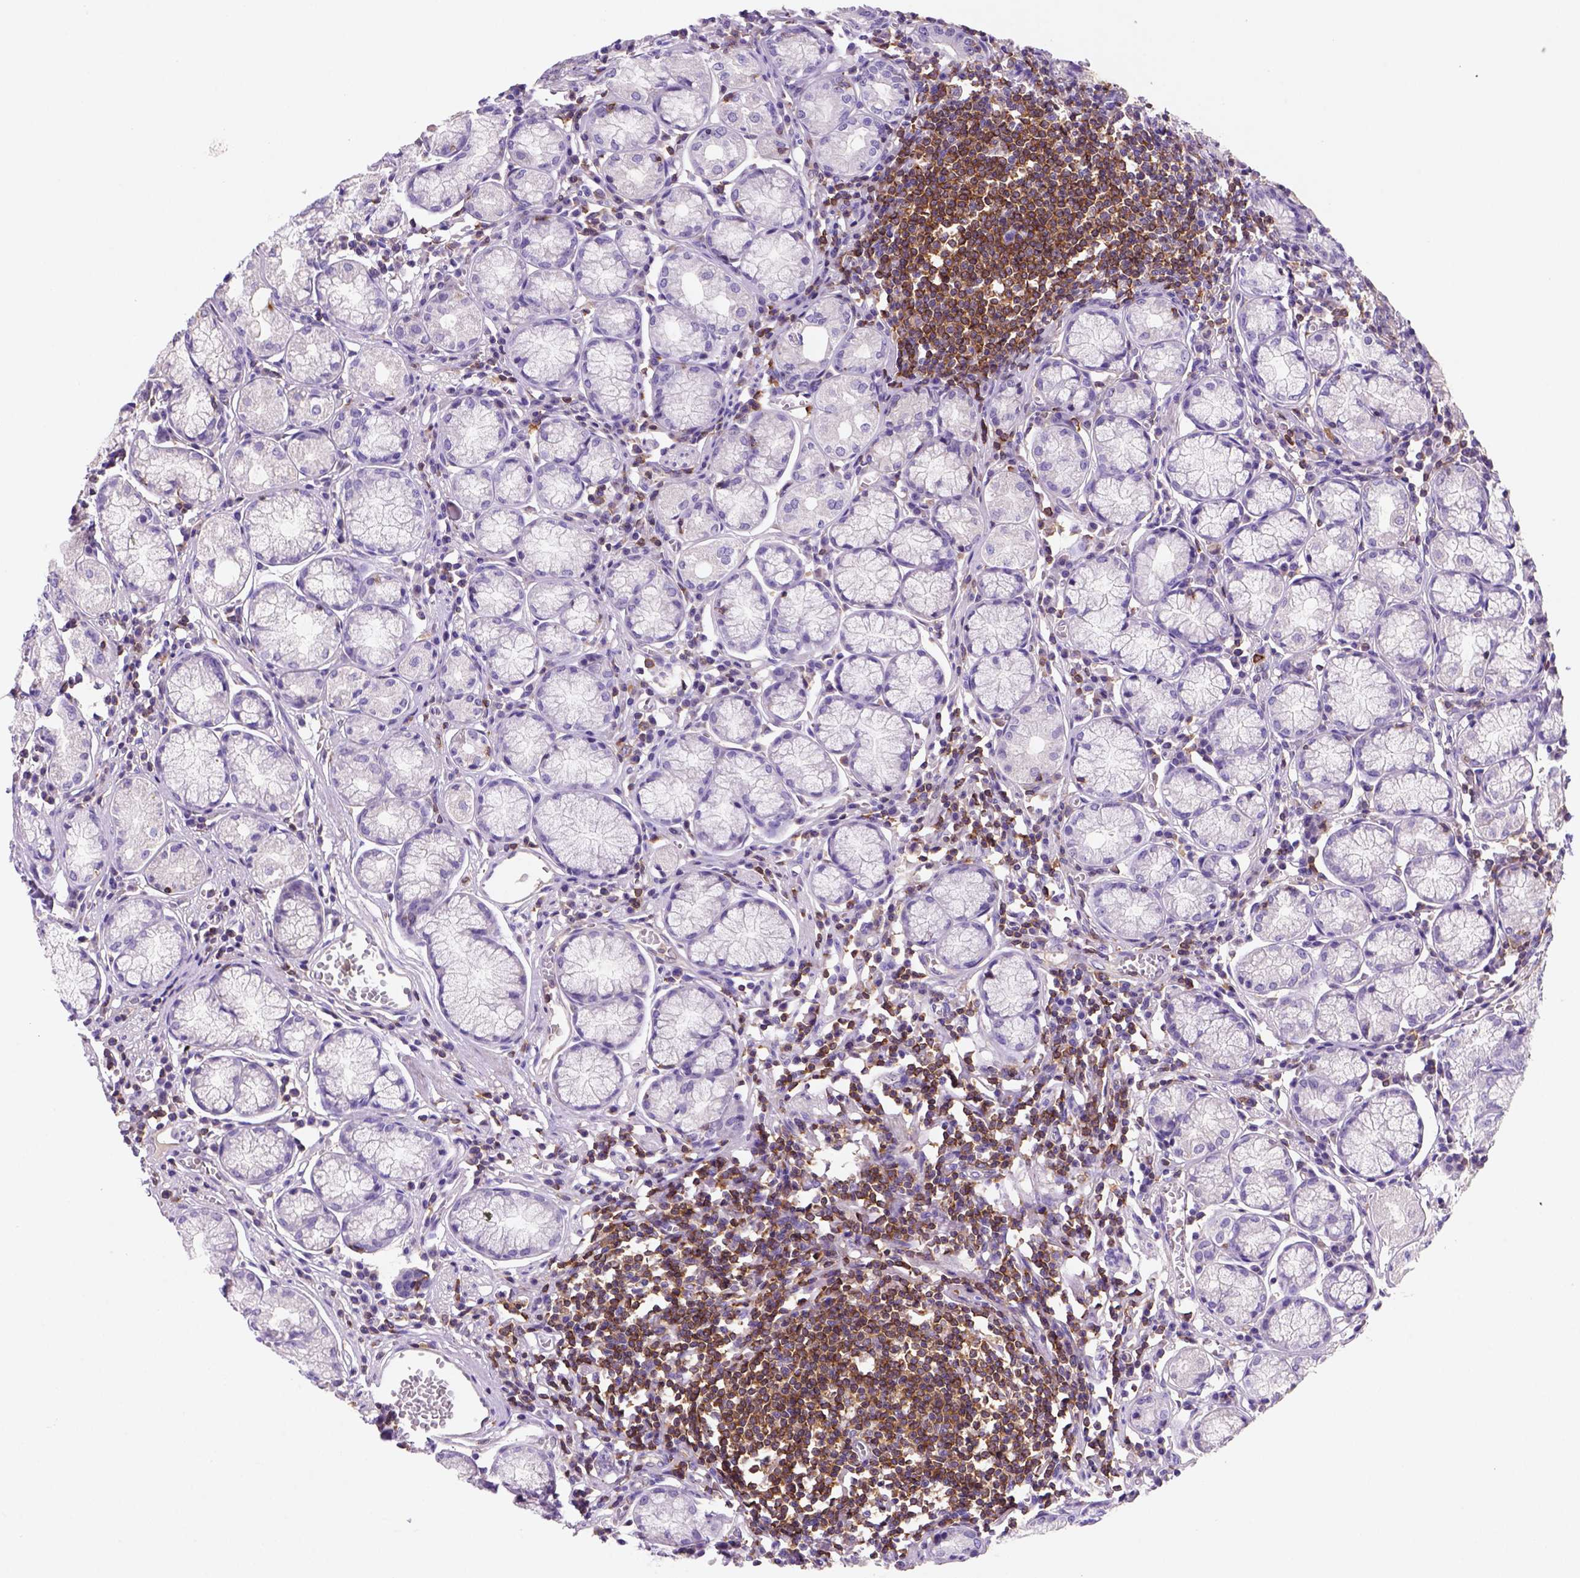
{"staining": {"intensity": "negative", "quantity": "none", "location": "none"}, "tissue": "stomach", "cell_type": "Glandular cells", "image_type": "normal", "snomed": [{"axis": "morphology", "description": "Normal tissue, NOS"}, {"axis": "topography", "description": "Stomach"}], "caption": "Glandular cells are negative for protein expression in benign human stomach. Brightfield microscopy of immunohistochemistry (IHC) stained with DAB (3,3'-diaminobenzidine) (brown) and hematoxylin (blue), captured at high magnification.", "gene": "INPP5D", "patient": {"sex": "male", "age": 55}}